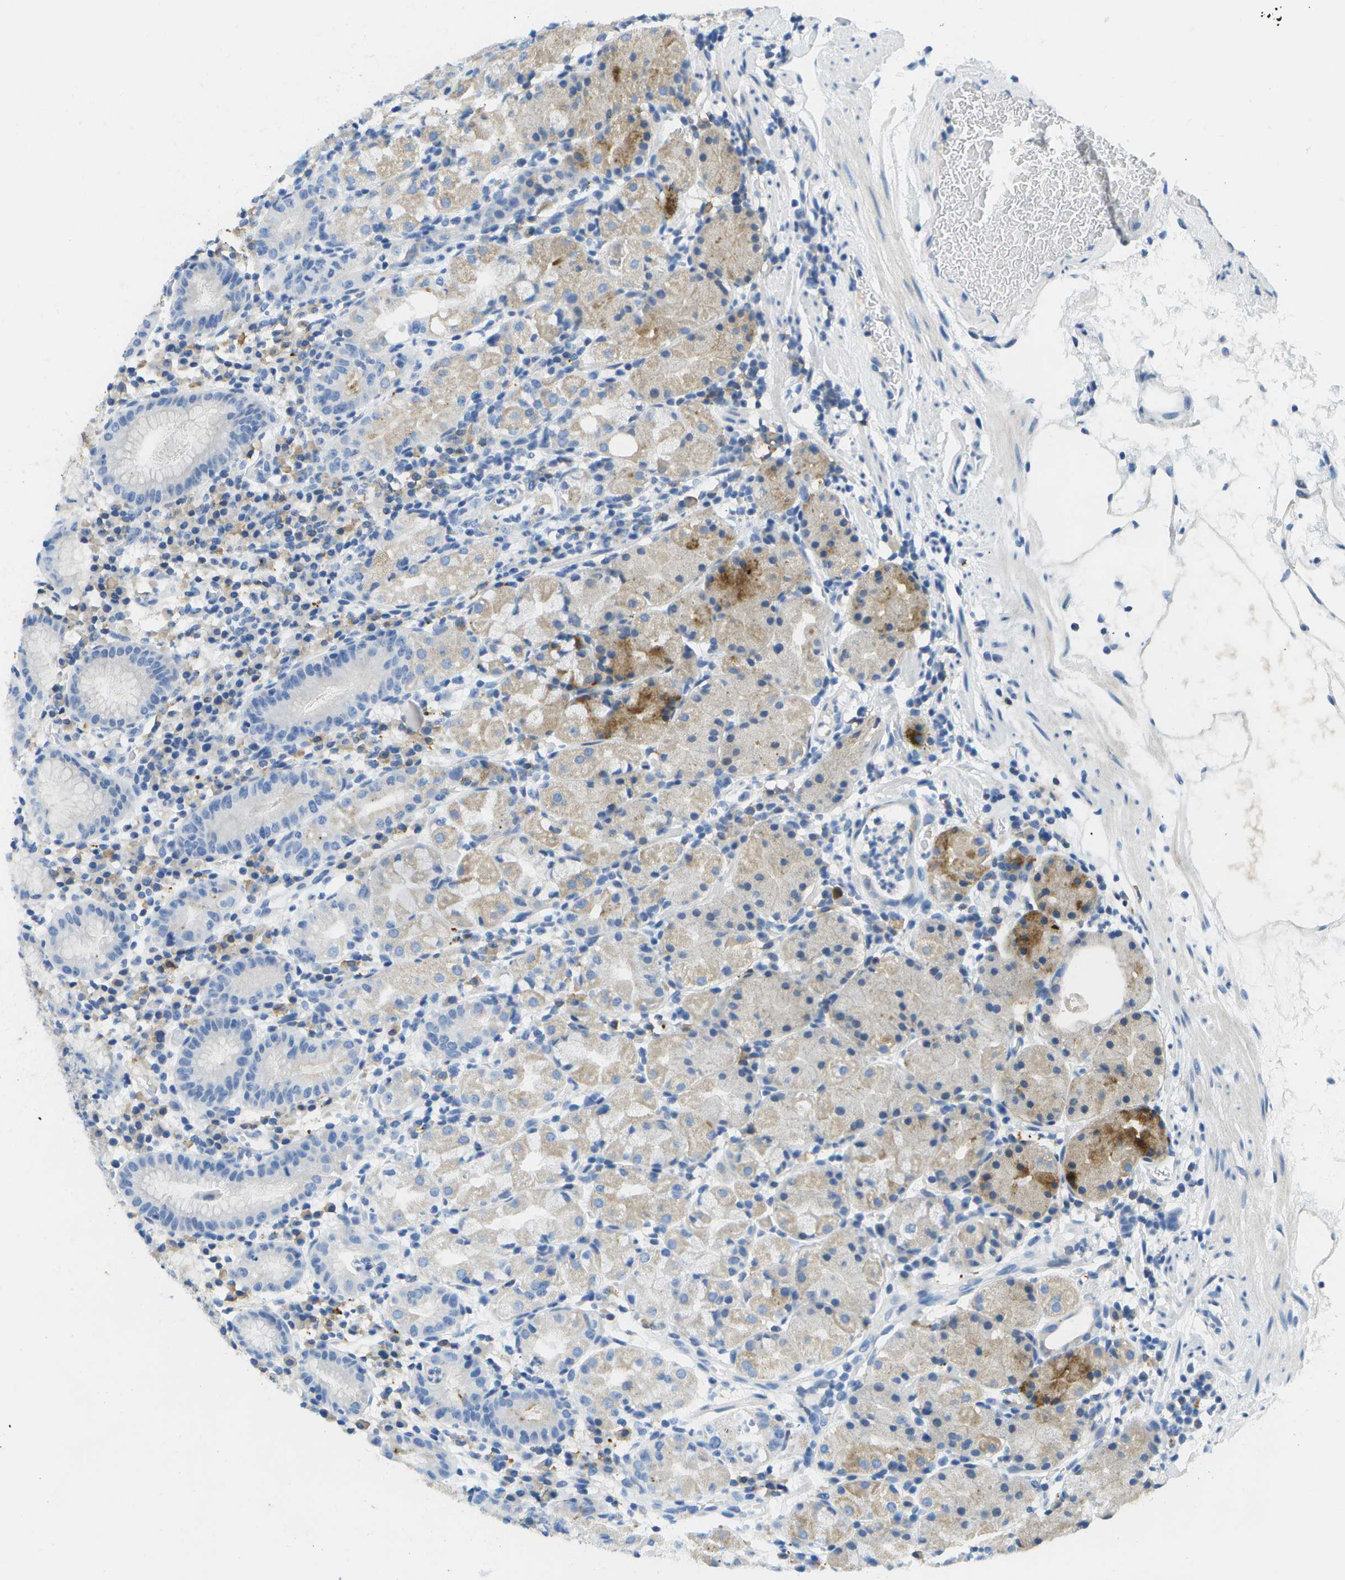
{"staining": {"intensity": "weak", "quantity": "25%-75%", "location": "cytoplasmic/membranous"}, "tissue": "stomach", "cell_type": "Glandular cells", "image_type": "normal", "snomed": [{"axis": "morphology", "description": "Normal tissue, NOS"}, {"axis": "topography", "description": "Stomach"}, {"axis": "topography", "description": "Stomach, lower"}], "caption": "Protein analysis of normal stomach reveals weak cytoplasmic/membranous positivity in about 25%-75% of glandular cells.", "gene": "MS4A1", "patient": {"sex": "female", "age": 75}}